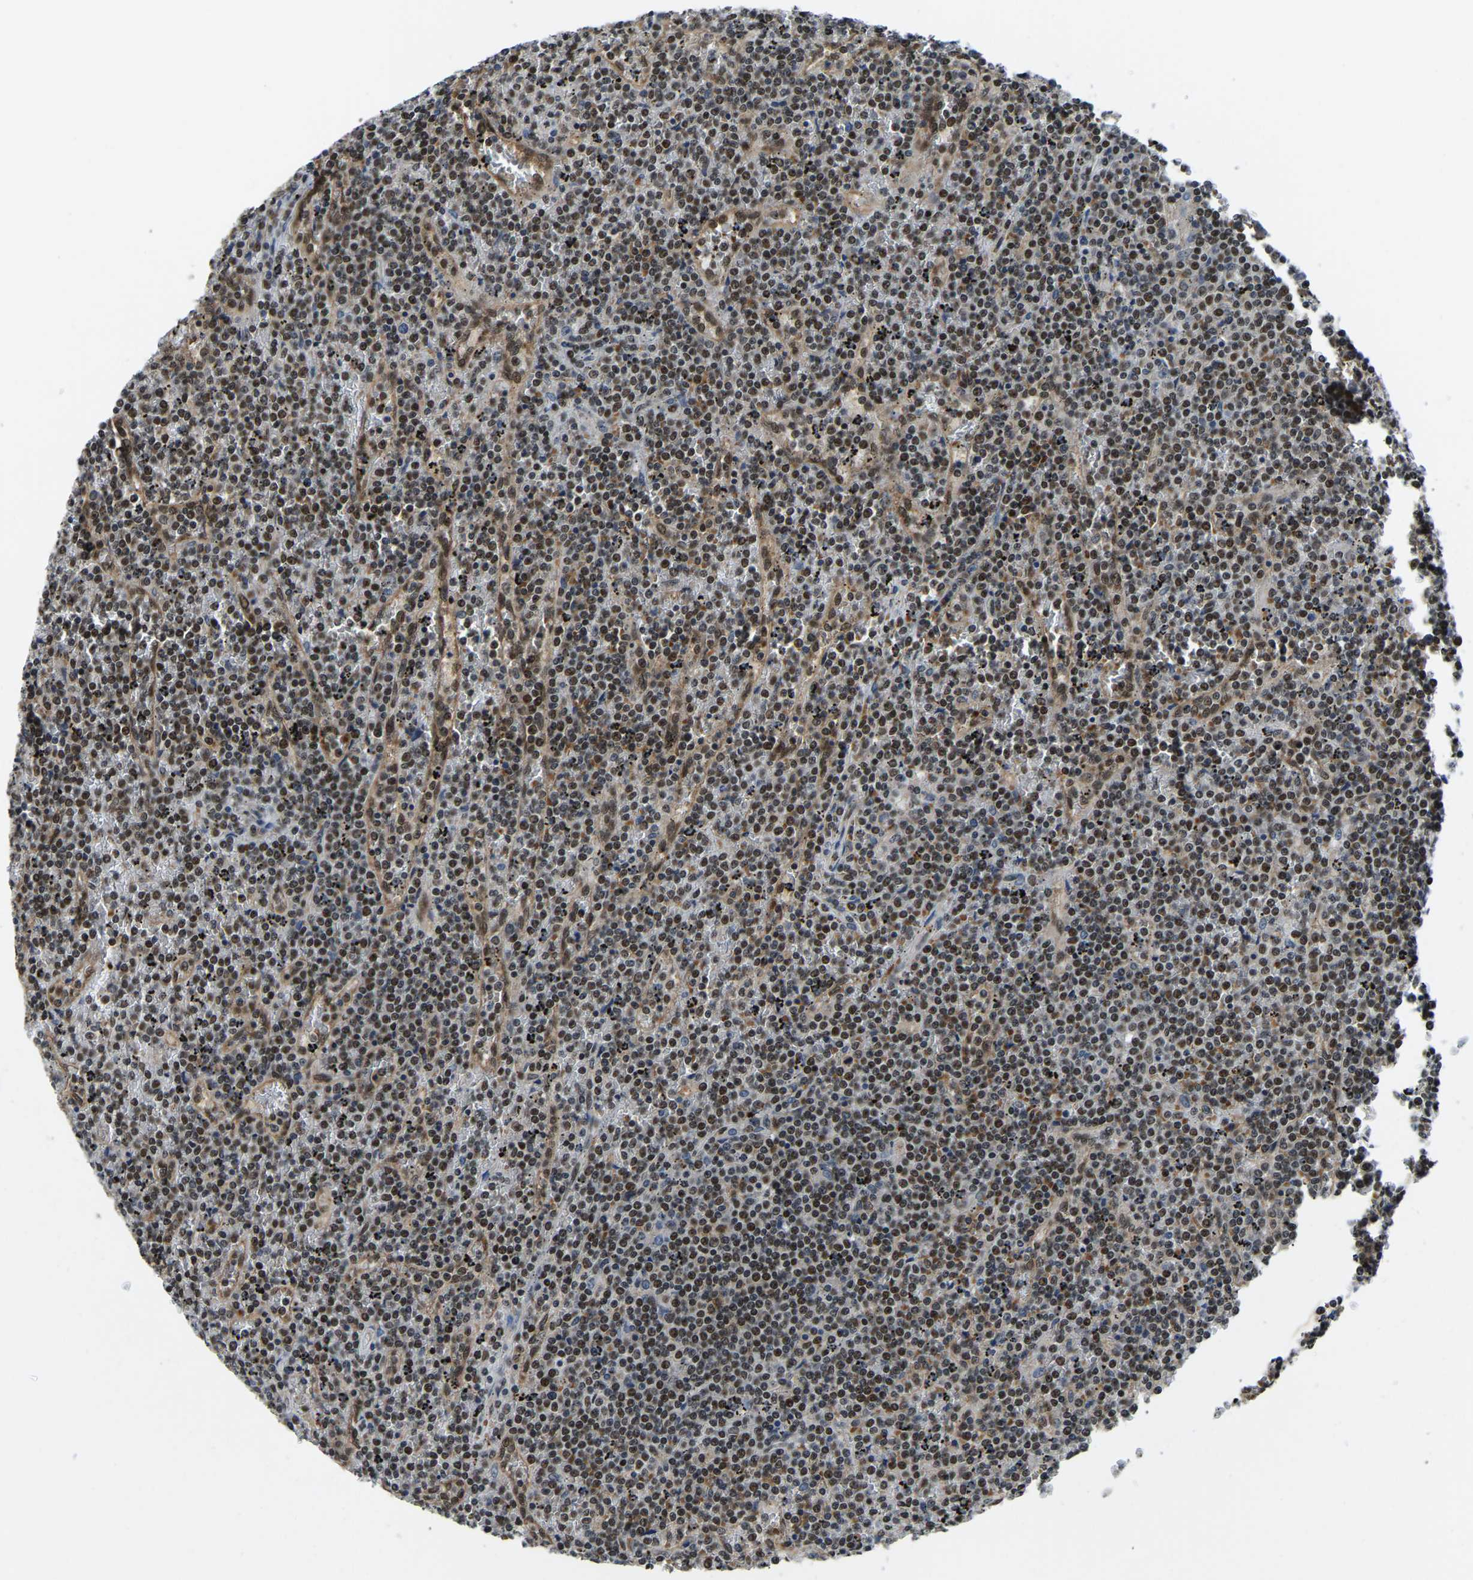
{"staining": {"intensity": "moderate", "quantity": ">75%", "location": "nuclear"}, "tissue": "lymphoma", "cell_type": "Tumor cells", "image_type": "cancer", "snomed": [{"axis": "morphology", "description": "Malignant lymphoma, non-Hodgkin's type, Low grade"}, {"axis": "topography", "description": "Spleen"}], "caption": "Immunohistochemistry staining of lymphoma, which reveals medium levels of moderate nuclear expression in approximately >75% of tumor cells indicating moderate nuclear protein staining. The staining was performed using DAB (3,3'-diaminobenzidine) (brown) for protein detection and nuclei were counterstained in hematoxylin (blue).", "gene": "DFFA", "patient": {"sex": "female", "age": 19}}